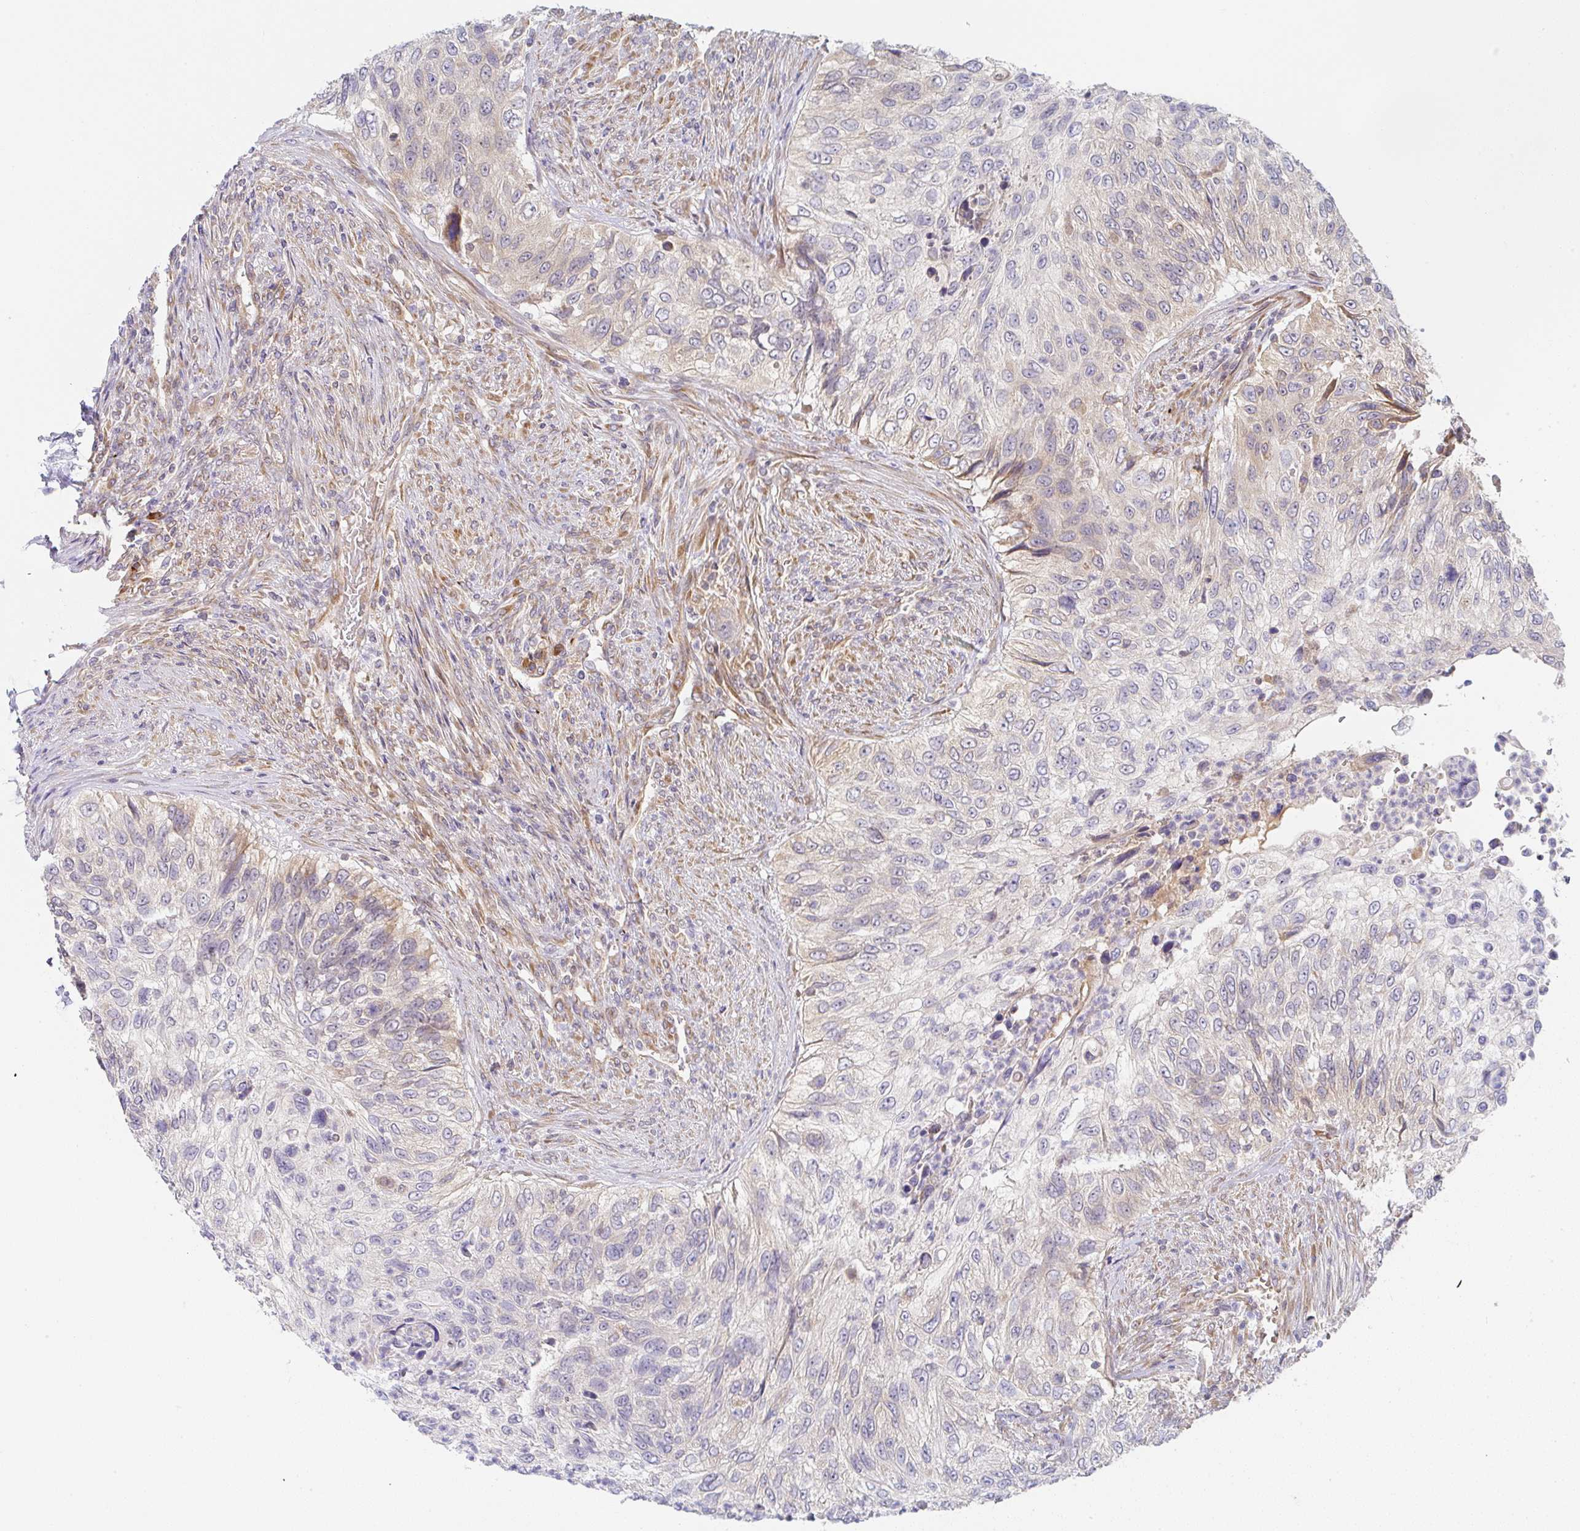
{"staining": {"intensity": "weak", "quantity": "<25%", "location": "cytoplasmic/membranous"}, "tissue": "urothelial cancer", "cell_type": "Tumor cells", "image_type": "cancer", "snomed": [{"axis": "morphology", "description": "Urothelial carcinoma, High grade"}, {"axis": "topography", "description": "Urinary bladder"}], "caption": "A photomicrograph of high-grade urothelial carcinoma stained for a protein demonstrates no brown staining in tumor cells.", "gene": "DERL2", "patient": {"sex": "female", "age": 60}}